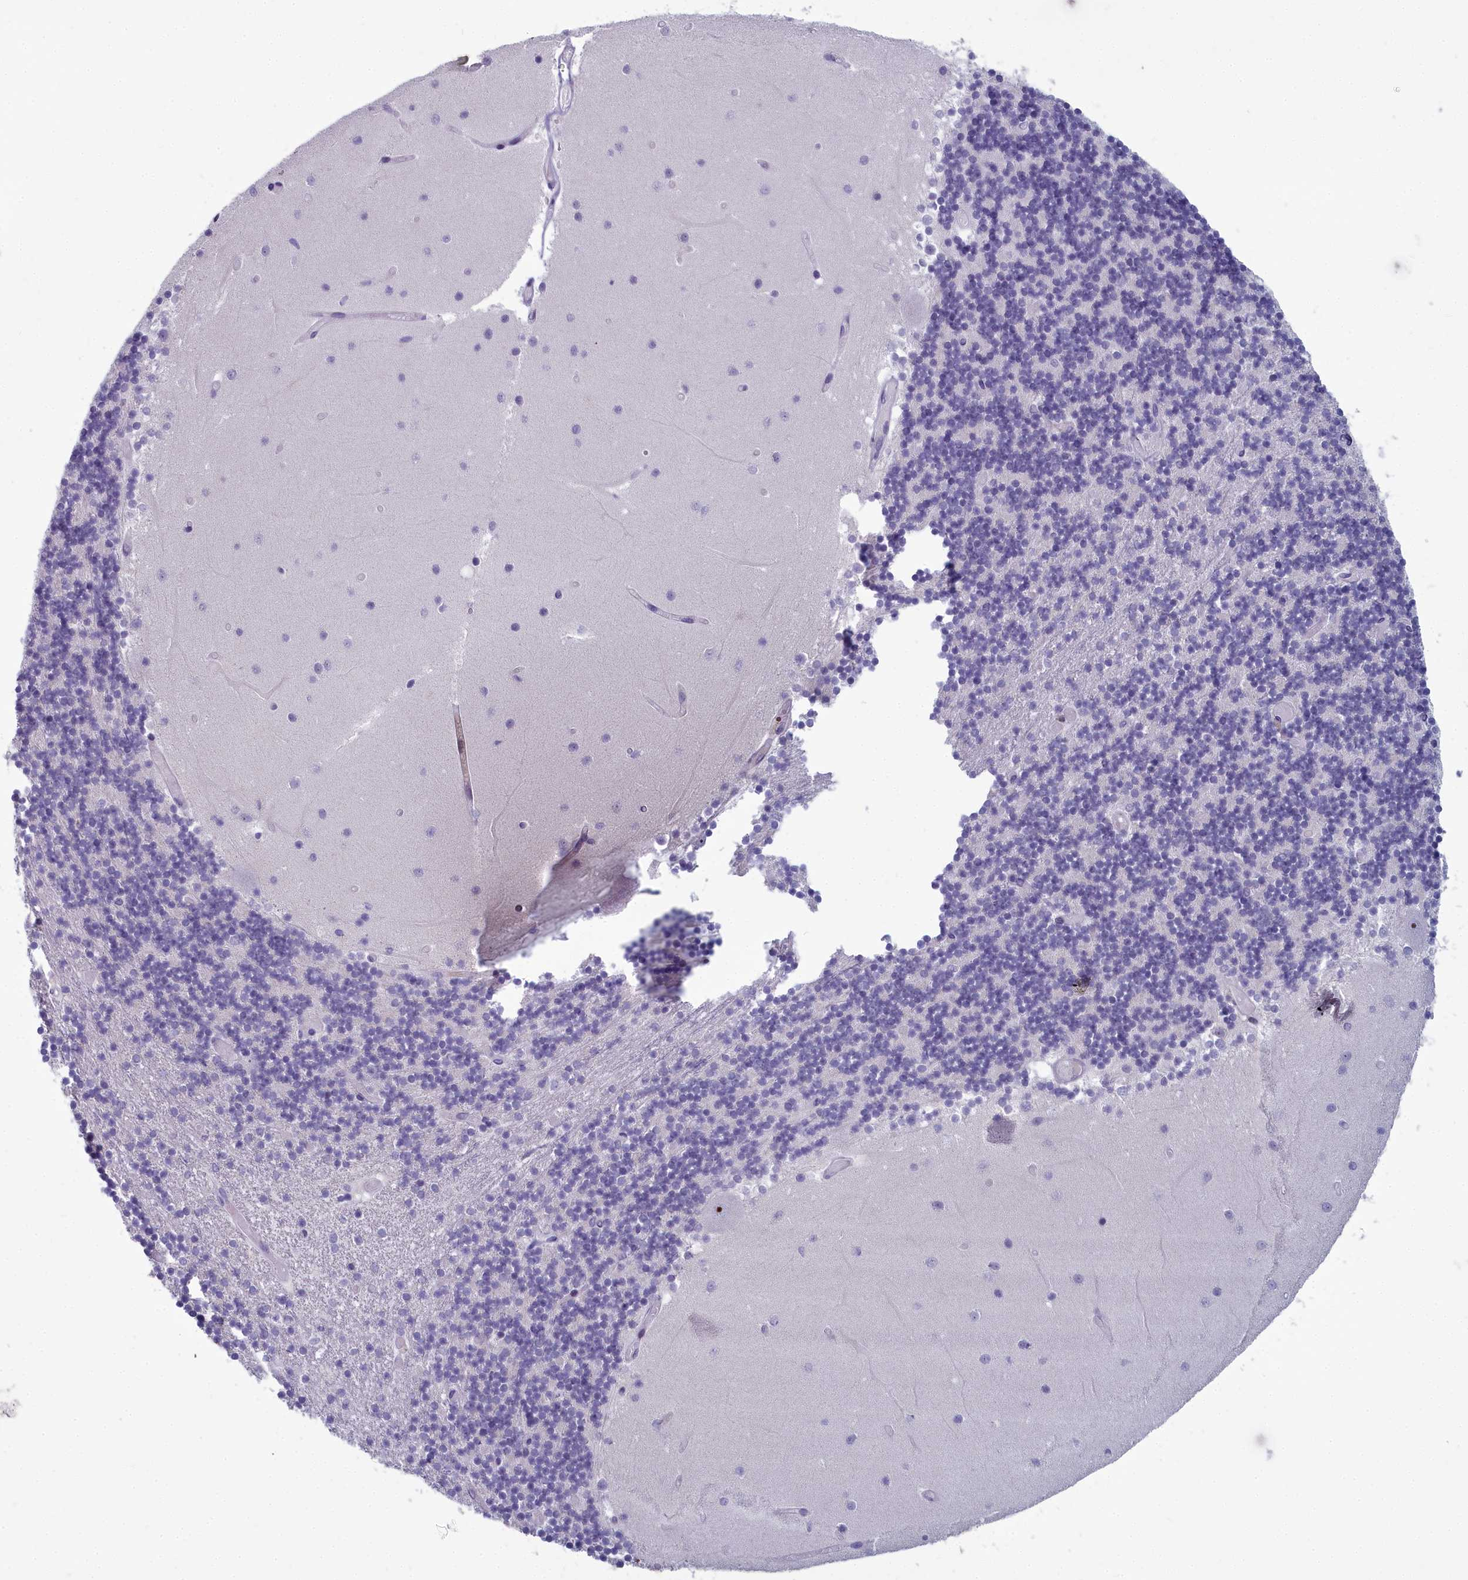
{"staining": {"intensity": "negative", "quantity": "none", "location": "none"}, "tissue": "cerebellum", "cell_type": "Cells in granular layer", "image_type": "normal", "snomed": [{"axis": "morphology", "description": "Normal tissue, NOS"}, {"axis": "topography", "description": "Cerebellum"}], "caption": "Protein analysis of normal cerebellum reveals no significant positivity in cells in granular layer. Nuclei are stained in blue.", "gene": "INSYN2A", "patient": {"sex": "female", "age": 28}}